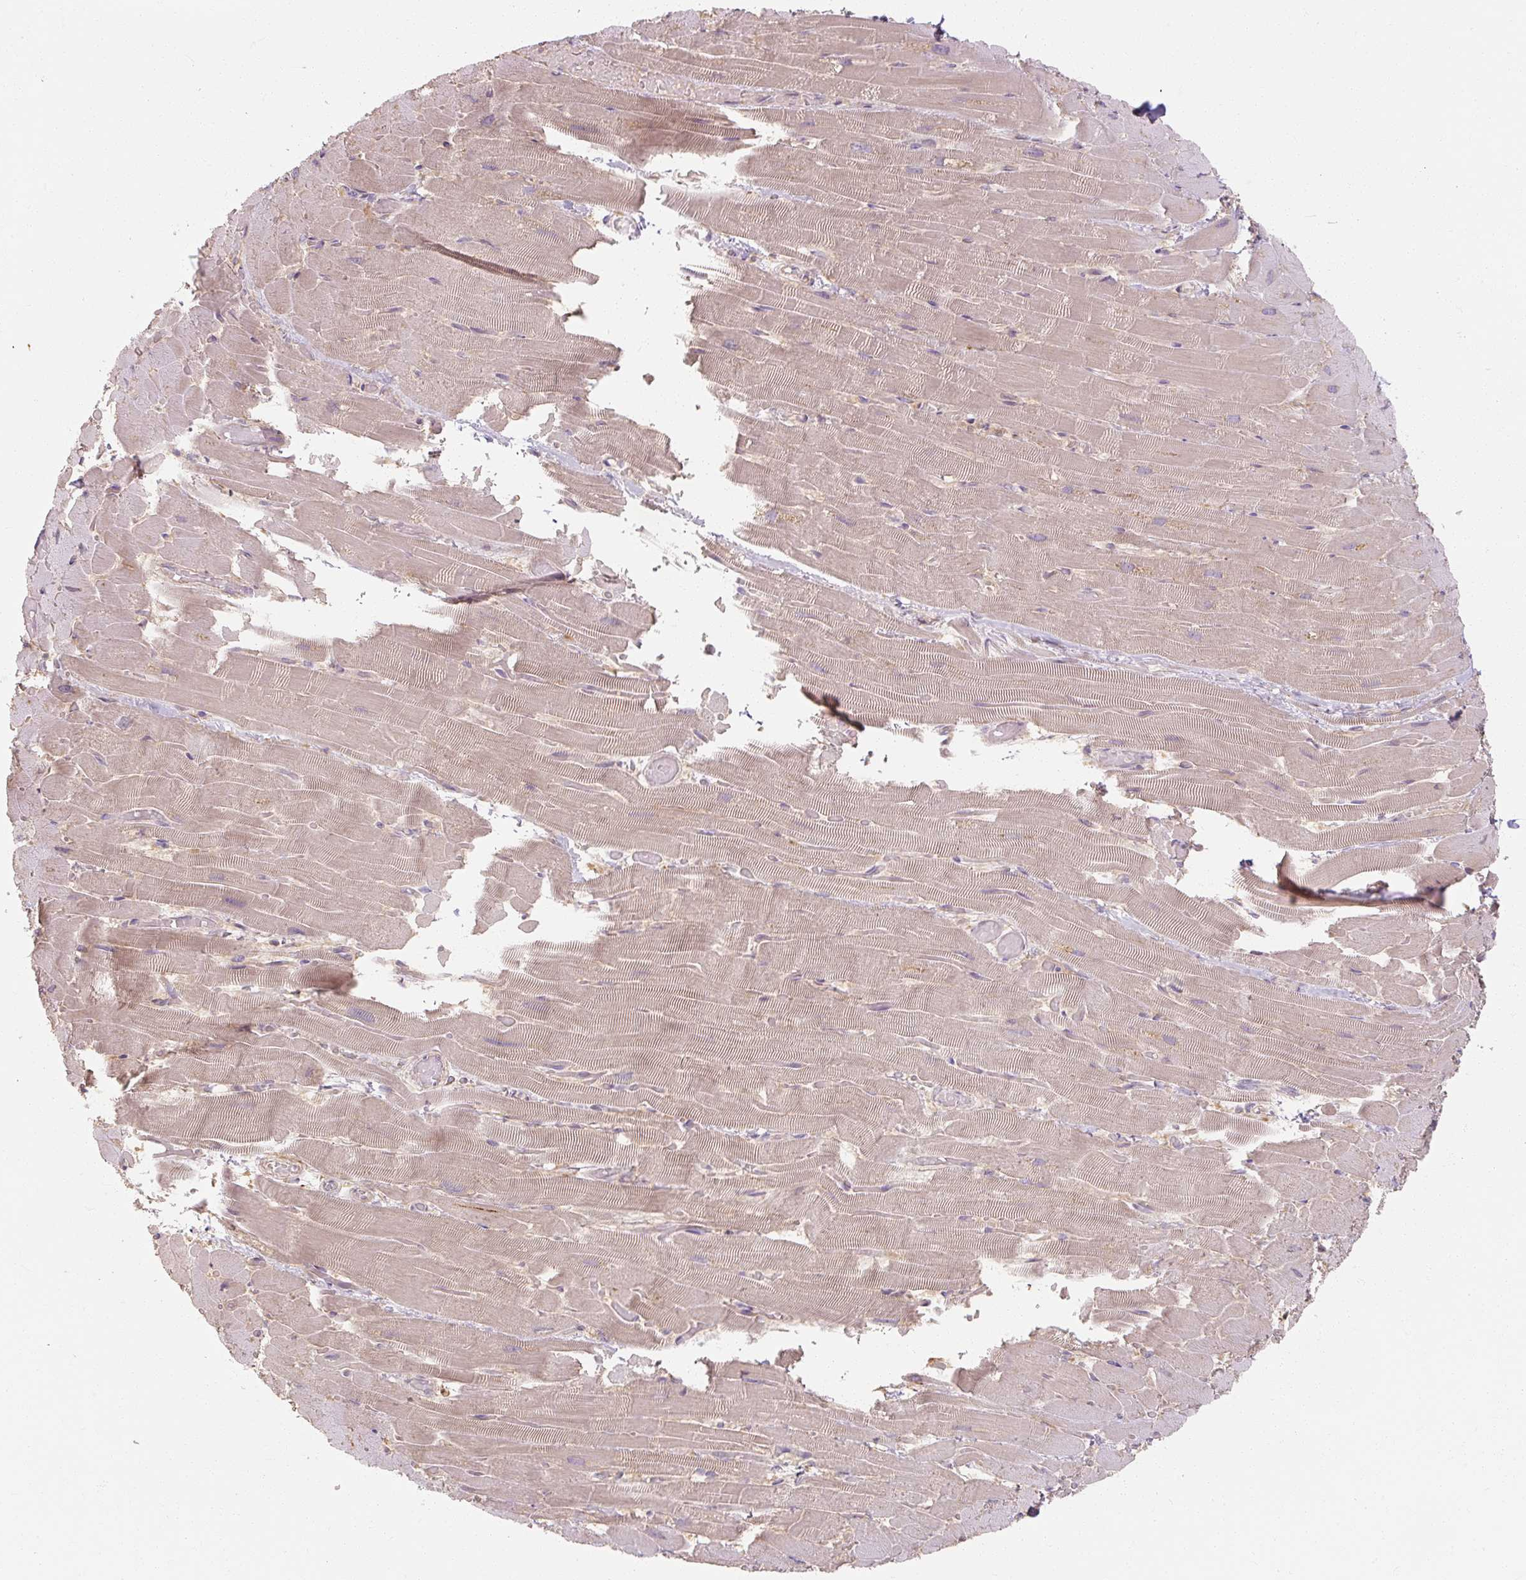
{"staining": {"intensity": "weak", "quantity": "<25%", "location": "cytoplasmic/membranous"}, "tissue": "heart muscle", "cell_type": "Cardiomyocytes", "image_type": "normal", "snomed": [{"axis": "morphology", "description": "Normal tissue, NOS"}, {"axis": "topography", "description": "Heart"}], "caption": "IHC of benign human heart muscle demonstrates no staining in cardiomyocytes.", "gene": "RB1CC1", "patient": {"sex": "male", "age": 37}}